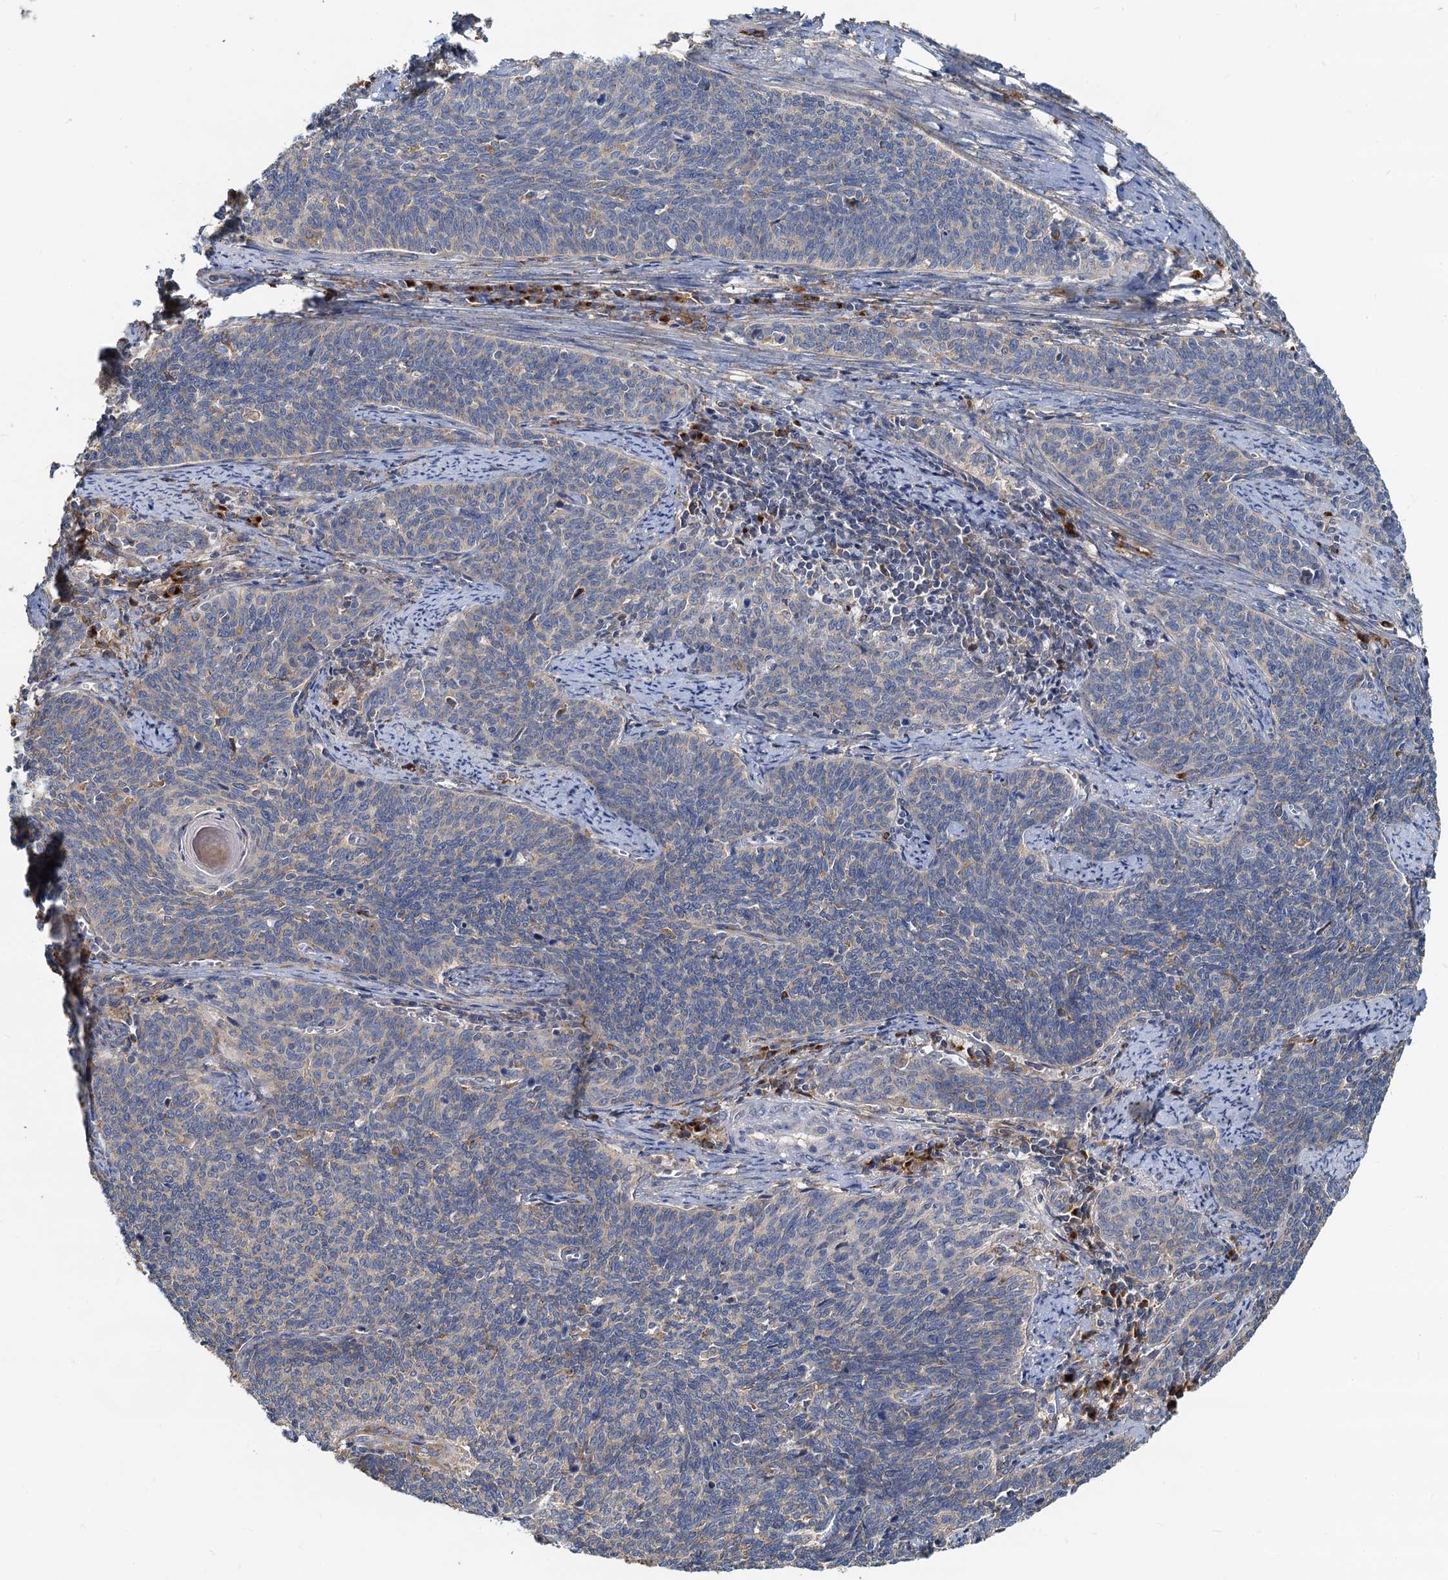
{"staining": {"intensity": "weak", "quantity": "<25%", "location": "cytoplasmic/membranous"}, "tissue": "cervical cancer", "cell_type": "Tumor cells", "image_type": "cancer", "snomed": [{"axis": "morphology", "description": "Squamous cell carcinoma, NOS"}, {"axis": "topography", "description": "Cervix"}], "caption": "The micrograph displays no staining of tumor cells in cervical cancer (squamous cell carcinoma). The staining is performed using DAB brown chromogen with nuclei counter-stained in using hematoxylin.", "gene": "NKAPD1", "patient": {"sex": "female", "age": 39}}